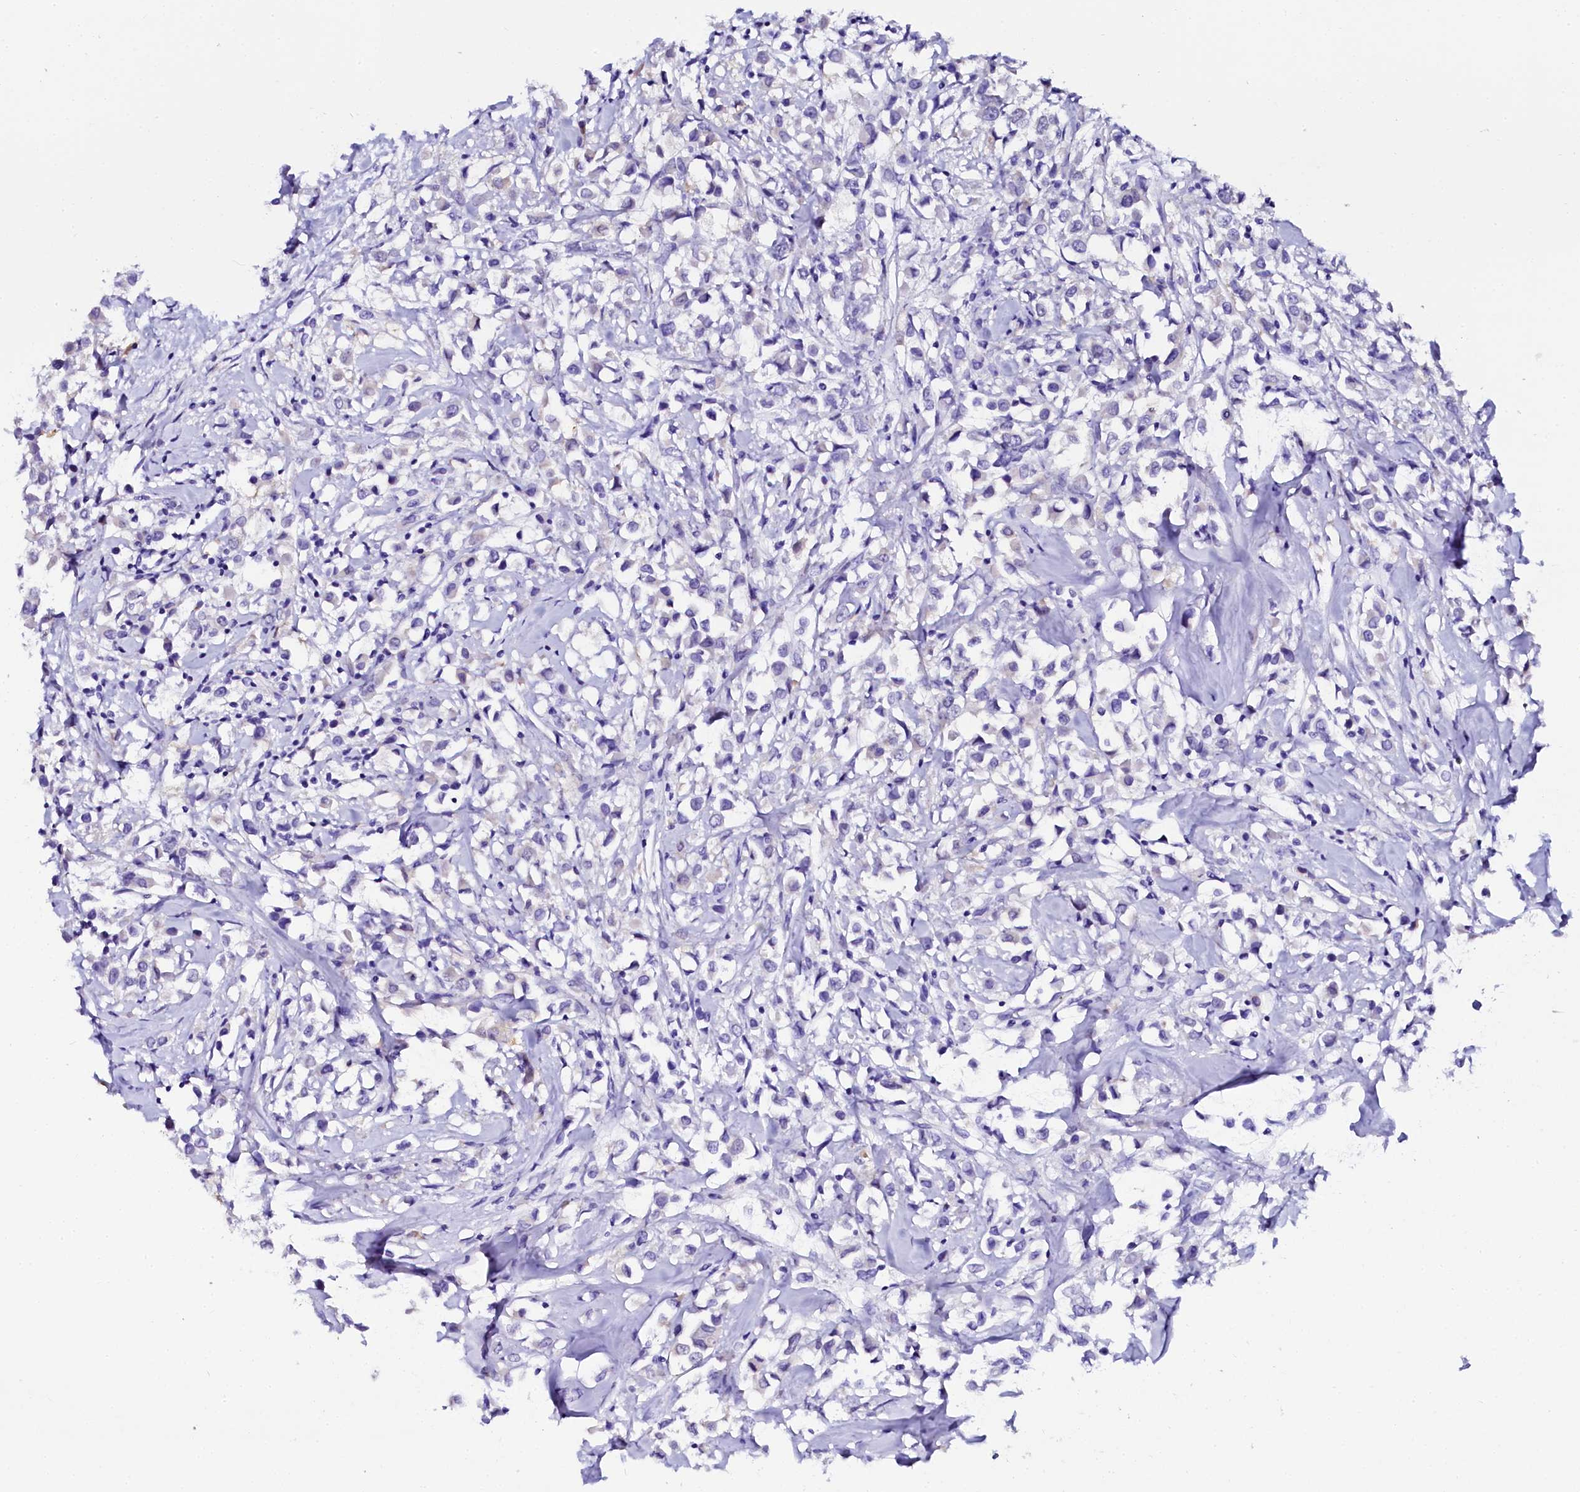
{"staining": {"intensity": "moderate", "quantity": "25%-75%", "location": "cytoplasmic/membranous"}, "tissue": "breast cancer", "cell_type": "Tumor cells", "image_type": "cancer", "snomed": [{"axis": "morphology", "description": "Duct carcinoma"}, {"axis": "topography", "description": "Breast"}], "caption": "IHC photomicrograph of neoplastic tissue: human breast intraductal carcinoma stained using immunohistochemistry reveals medium levels of moderate protein expression localized specifically in the cytoplasmic/membranous of tumor cells, appearing as a cytoplasmic/membranous brown color.", "gene": "SORD", "patient": {"sex": "female", "age": 87}}